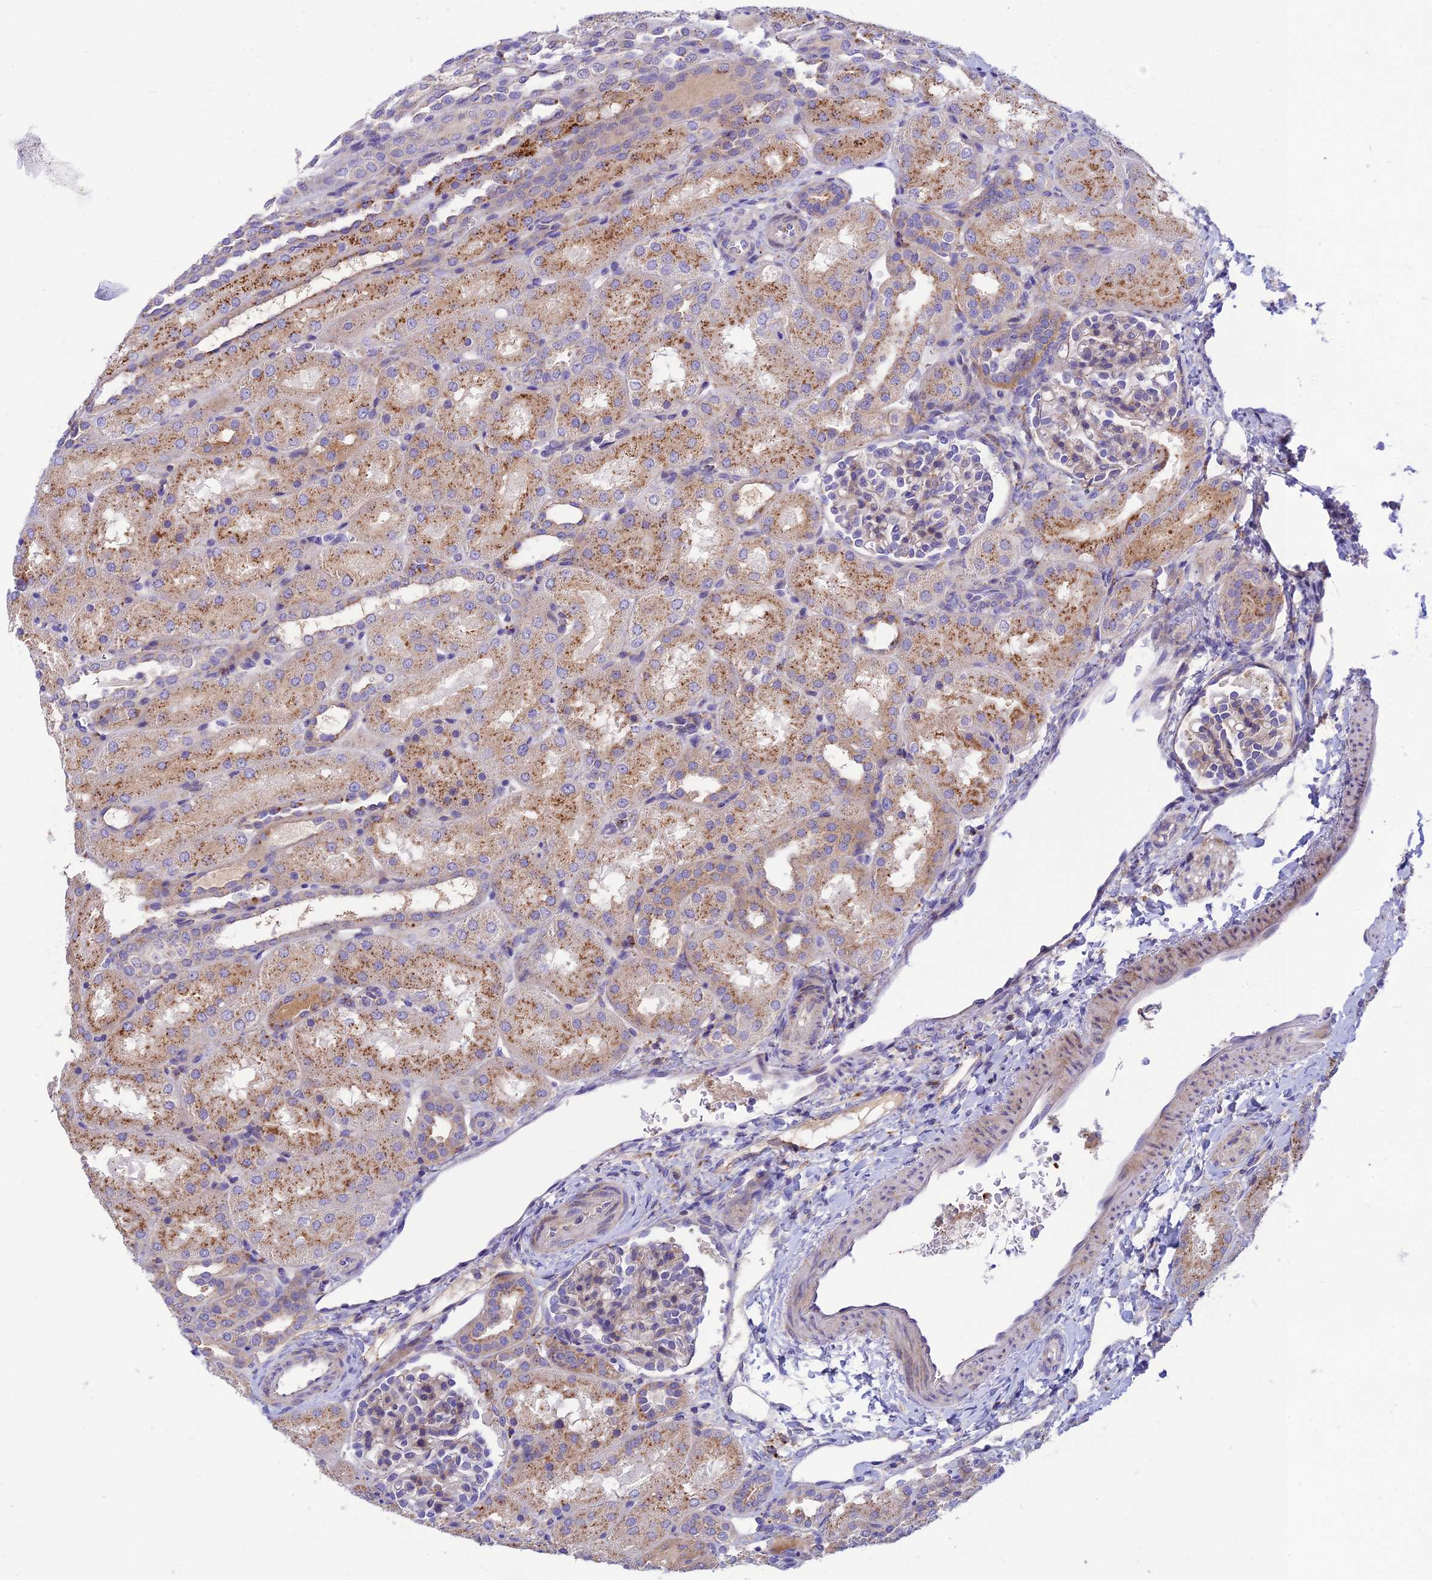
{"staining": {"intensity": "negative", "quantity": "none", "location": "none"}, "tissue": "kidney", "cell_type": "Cells in glomeruli", "image_type": "normal", "snomed": [{"axis": "morphology", "description": "Normal tissue, NOS"}, {"axis": "topography", "description": "Kidney"}], "caption": "Photomicrograph shows no significant protein staining in cells in glomeruli of normal kidney. Nuclei are stained in blue.", "gene": "CCDC157", "patient": {"sex": "male", "age": 1}}